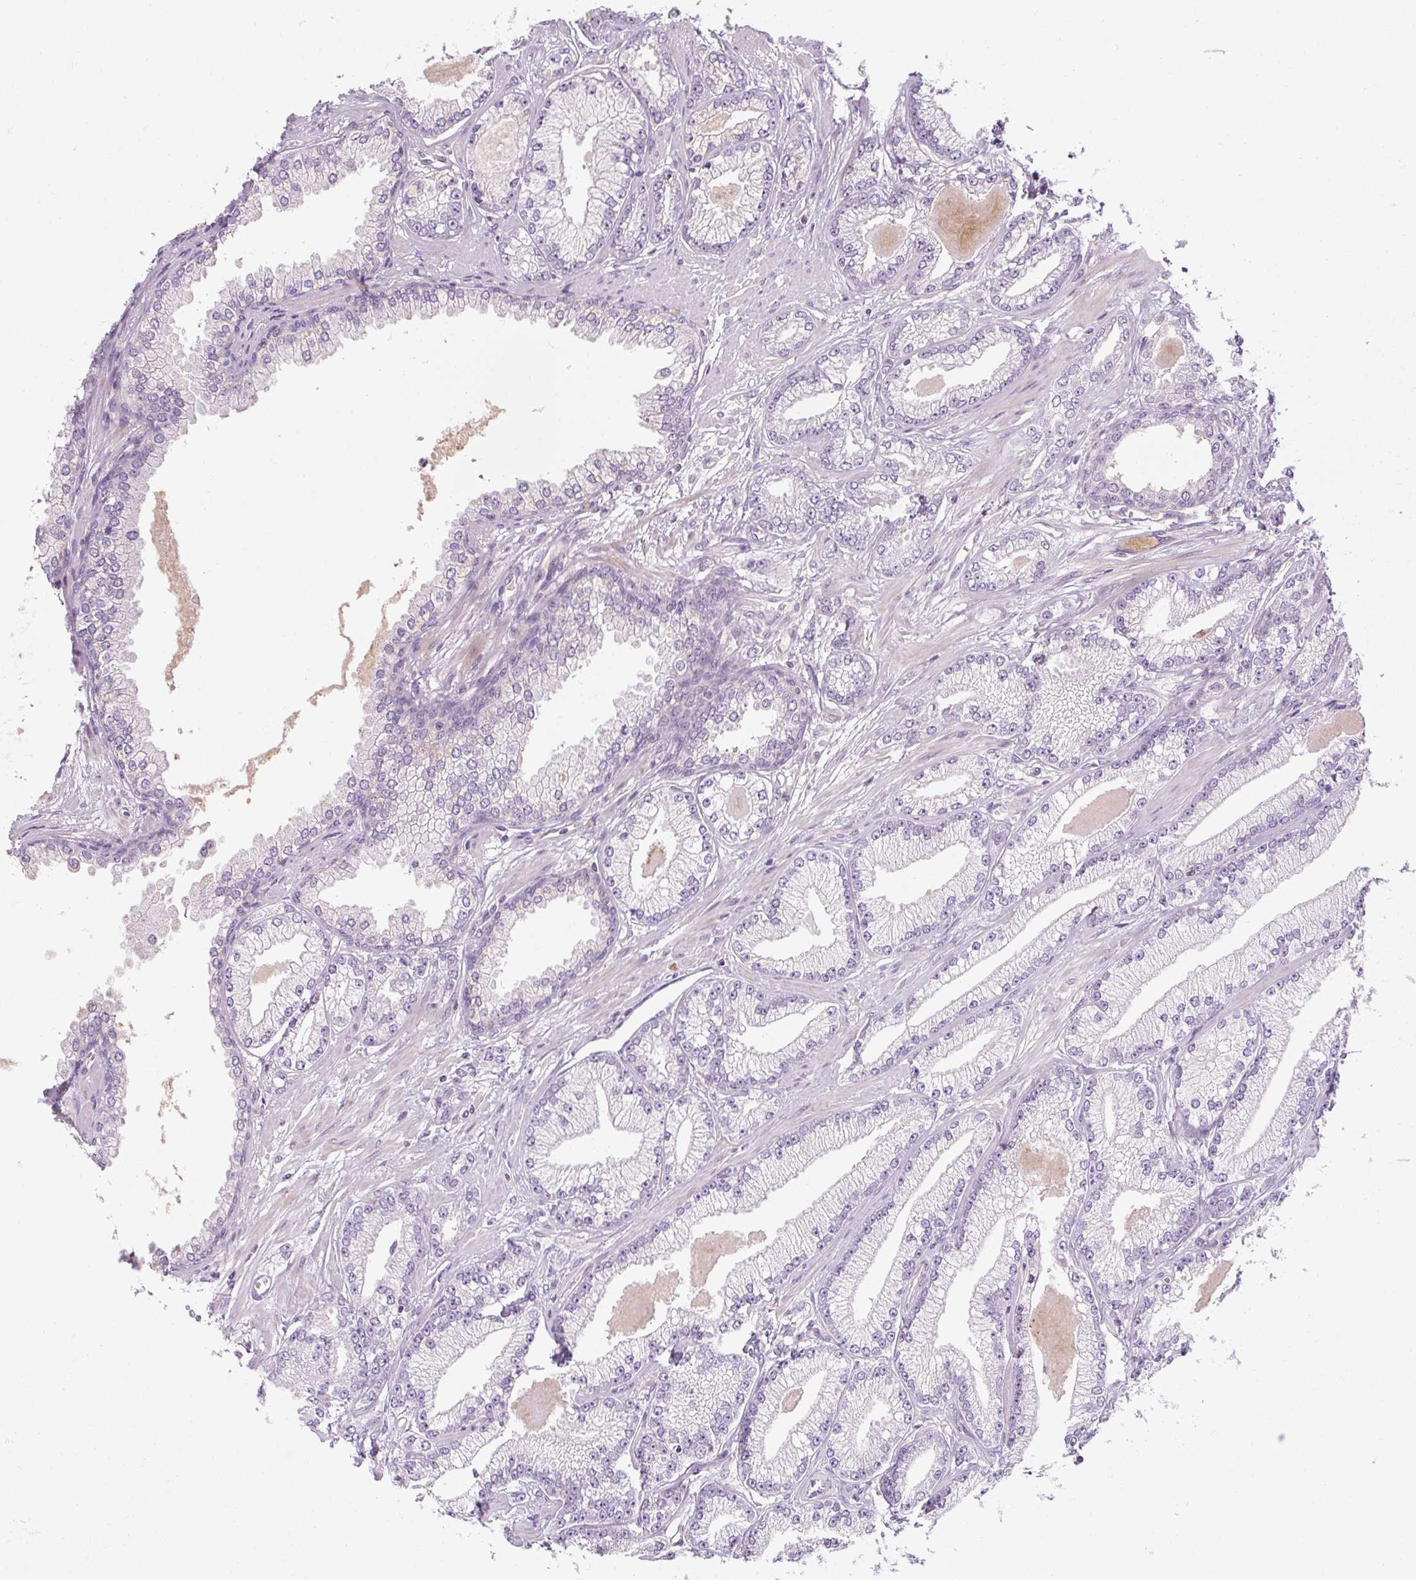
{"staining": {"intensity": "negative", "quantity": "none", "location": "none"}, "tissue": "prostate cancer", "cell_type": "Tumor cells", "image_type": "cancer", "snomed": [{"axis": "morphology", "description": "Adenocarcinoma, Low grade"}, {"axis": "topography", "description": "Prostate"}], "caption": "An image of low-grade adenocarcinoma (prostate) stained for a protein shows no brown staining in tumor cells.", "gene": "TIGD2", "patient": {"sex": "male", "age": 64}}